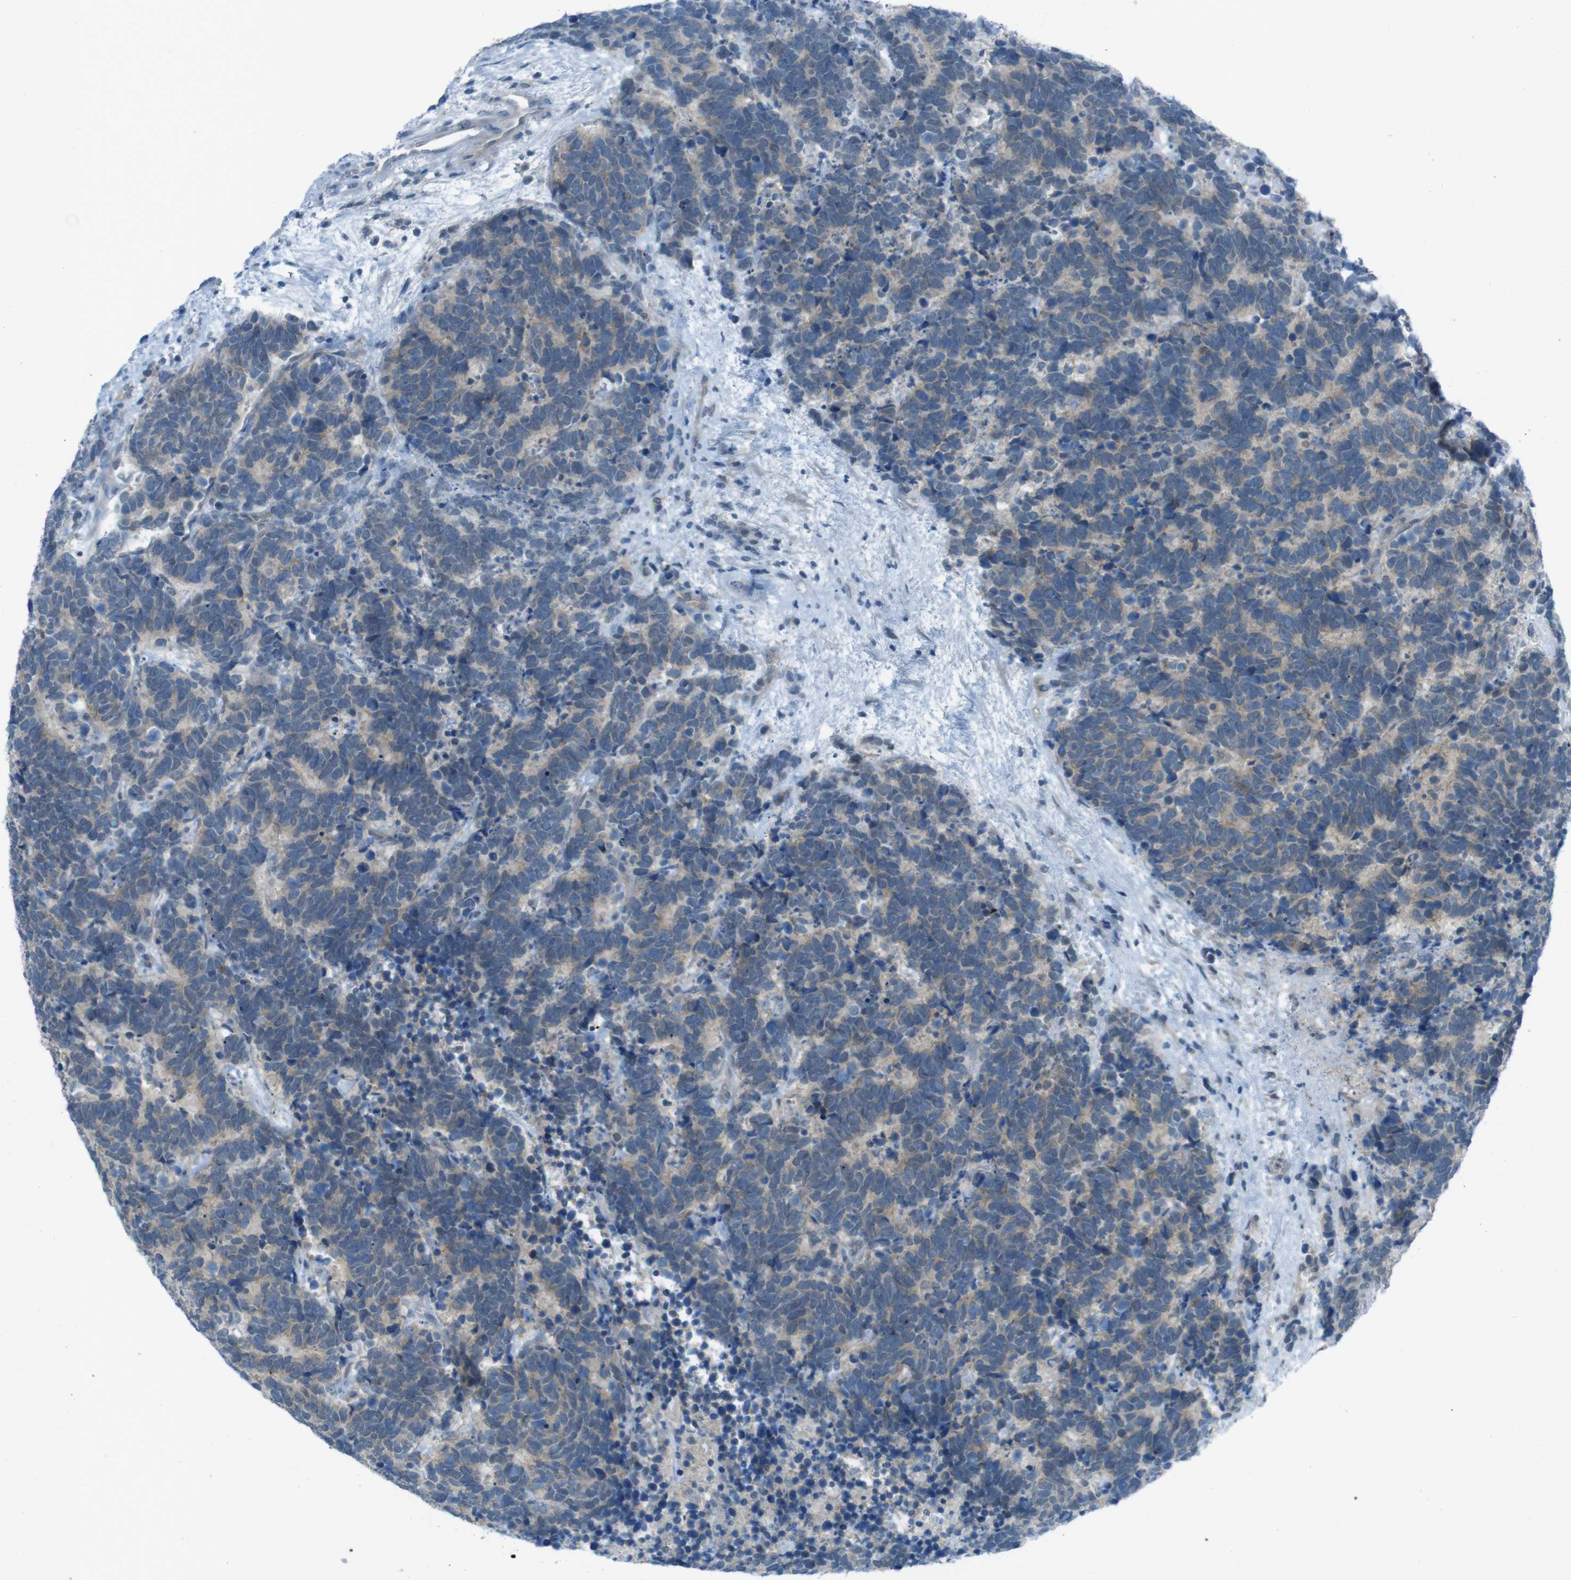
{"staining": {"intensity": "negative", "quantity": "none", "location": "none"}, "tissue": "carcinoid", "cell_type": "Tumor cells", "image_type": "cancer", "snomed": [{"axis": "morphology", "description": "Carcinoma, NOS"}, {"axis": "morphology", "description": "Carcinoid, malignant, NOS"}, {"axis": "topography", "description": "Urinary bladder"}], "caption": "Carcinoma stained for a protein using immunohistochemistry reveals no staining tumor cells.", "gene": "ZDHHC20", "patient": {"sex": "male", "age": 57}}